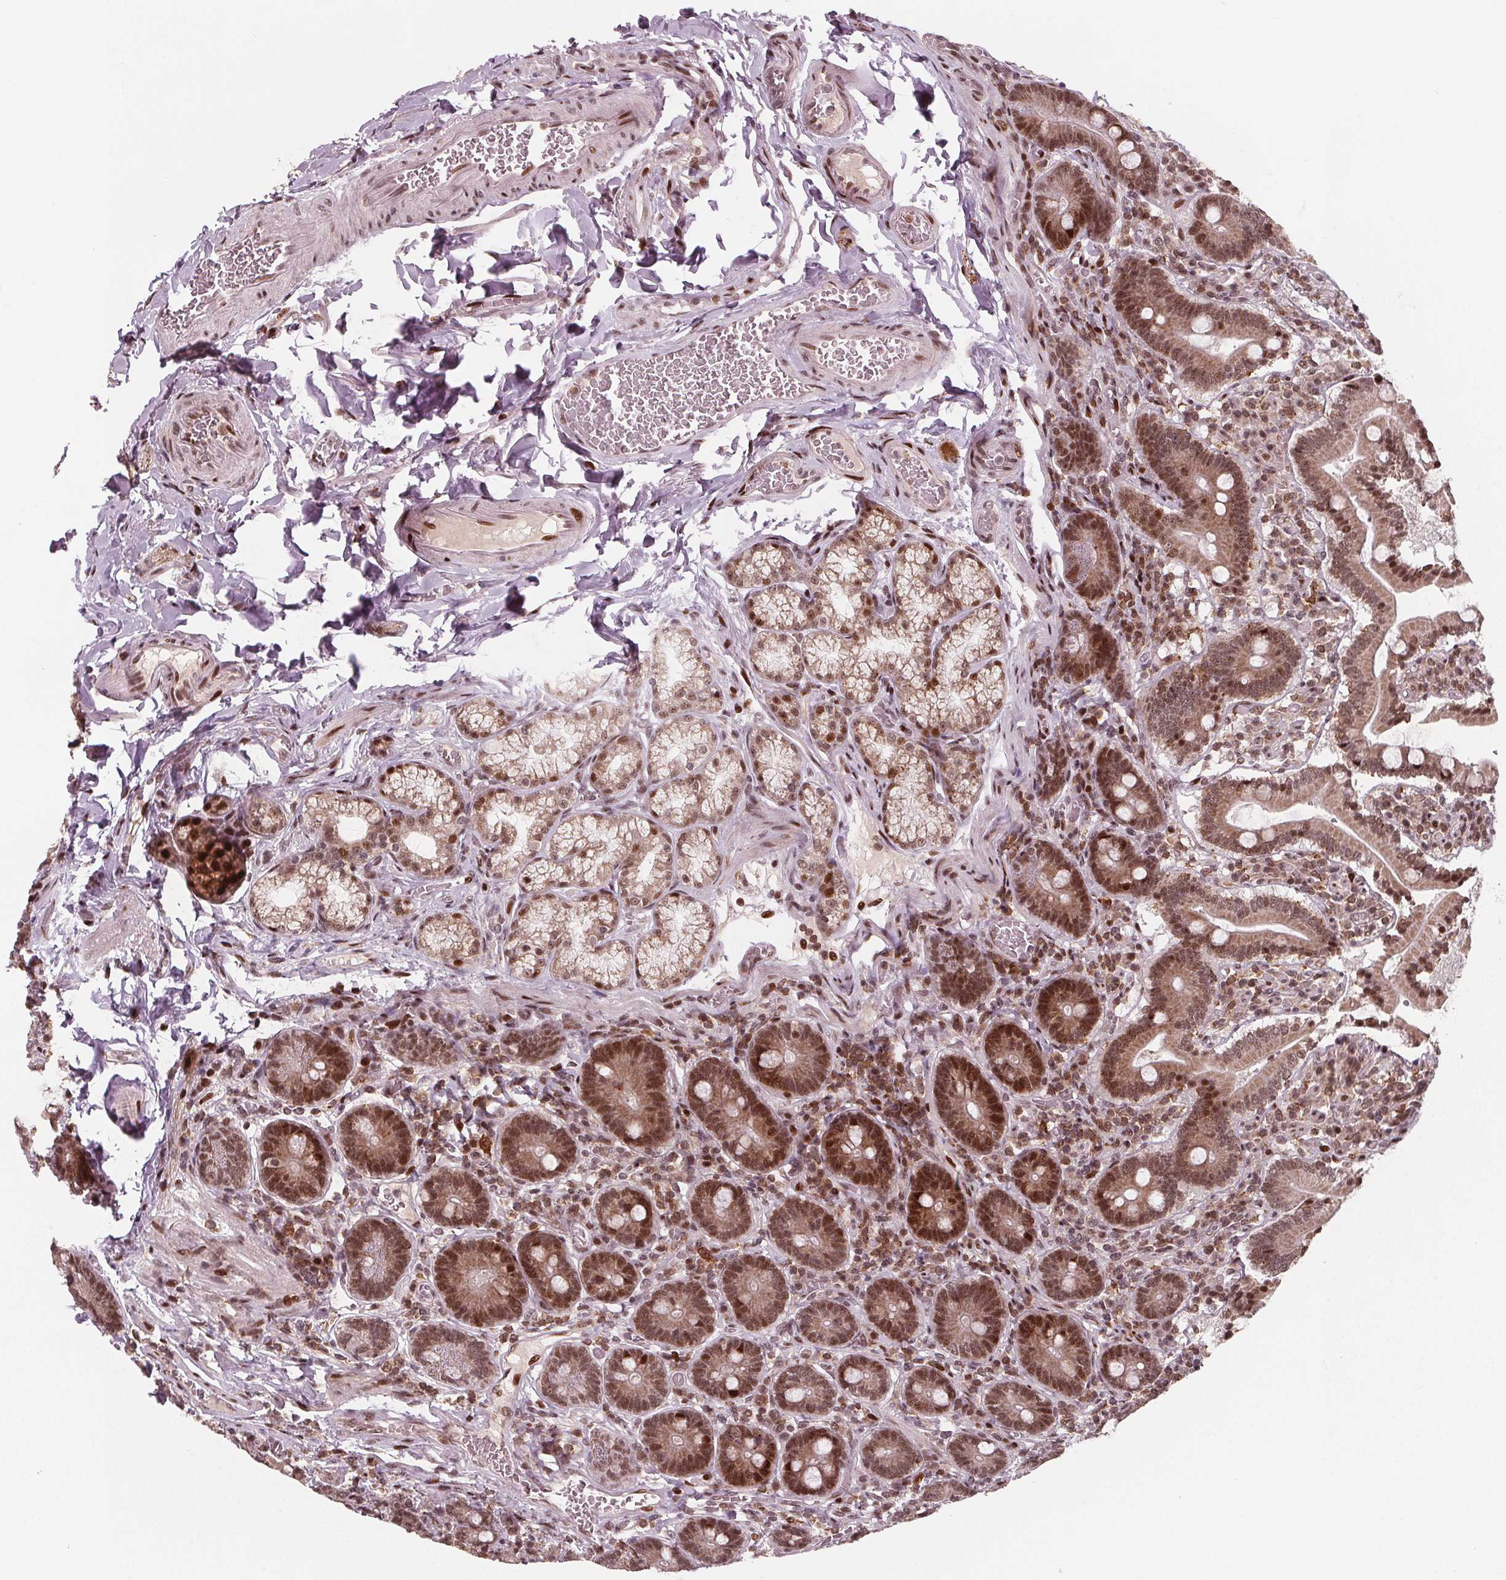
{"staining": {"intensity": "strong", "quantity": ">75%", "location": "cytoplasmic/membranous,nuclear"}, "tissue": "duodenum", "cell_type": "Glandular cells", "image_type": "normal", "snomed": [{"axis": "morphology", "description": "Normal tissue, NOS"}, {"axis": "topography", "description": "Duodenum"}], "caption": "A high amount of strong cytoplasmic/membranous,nuclear expression is appreciated in about >75% of glandular cells in normal duodenum.", "gene": "SNRNP35", "patient": {"sex": "female", "age": 62}}